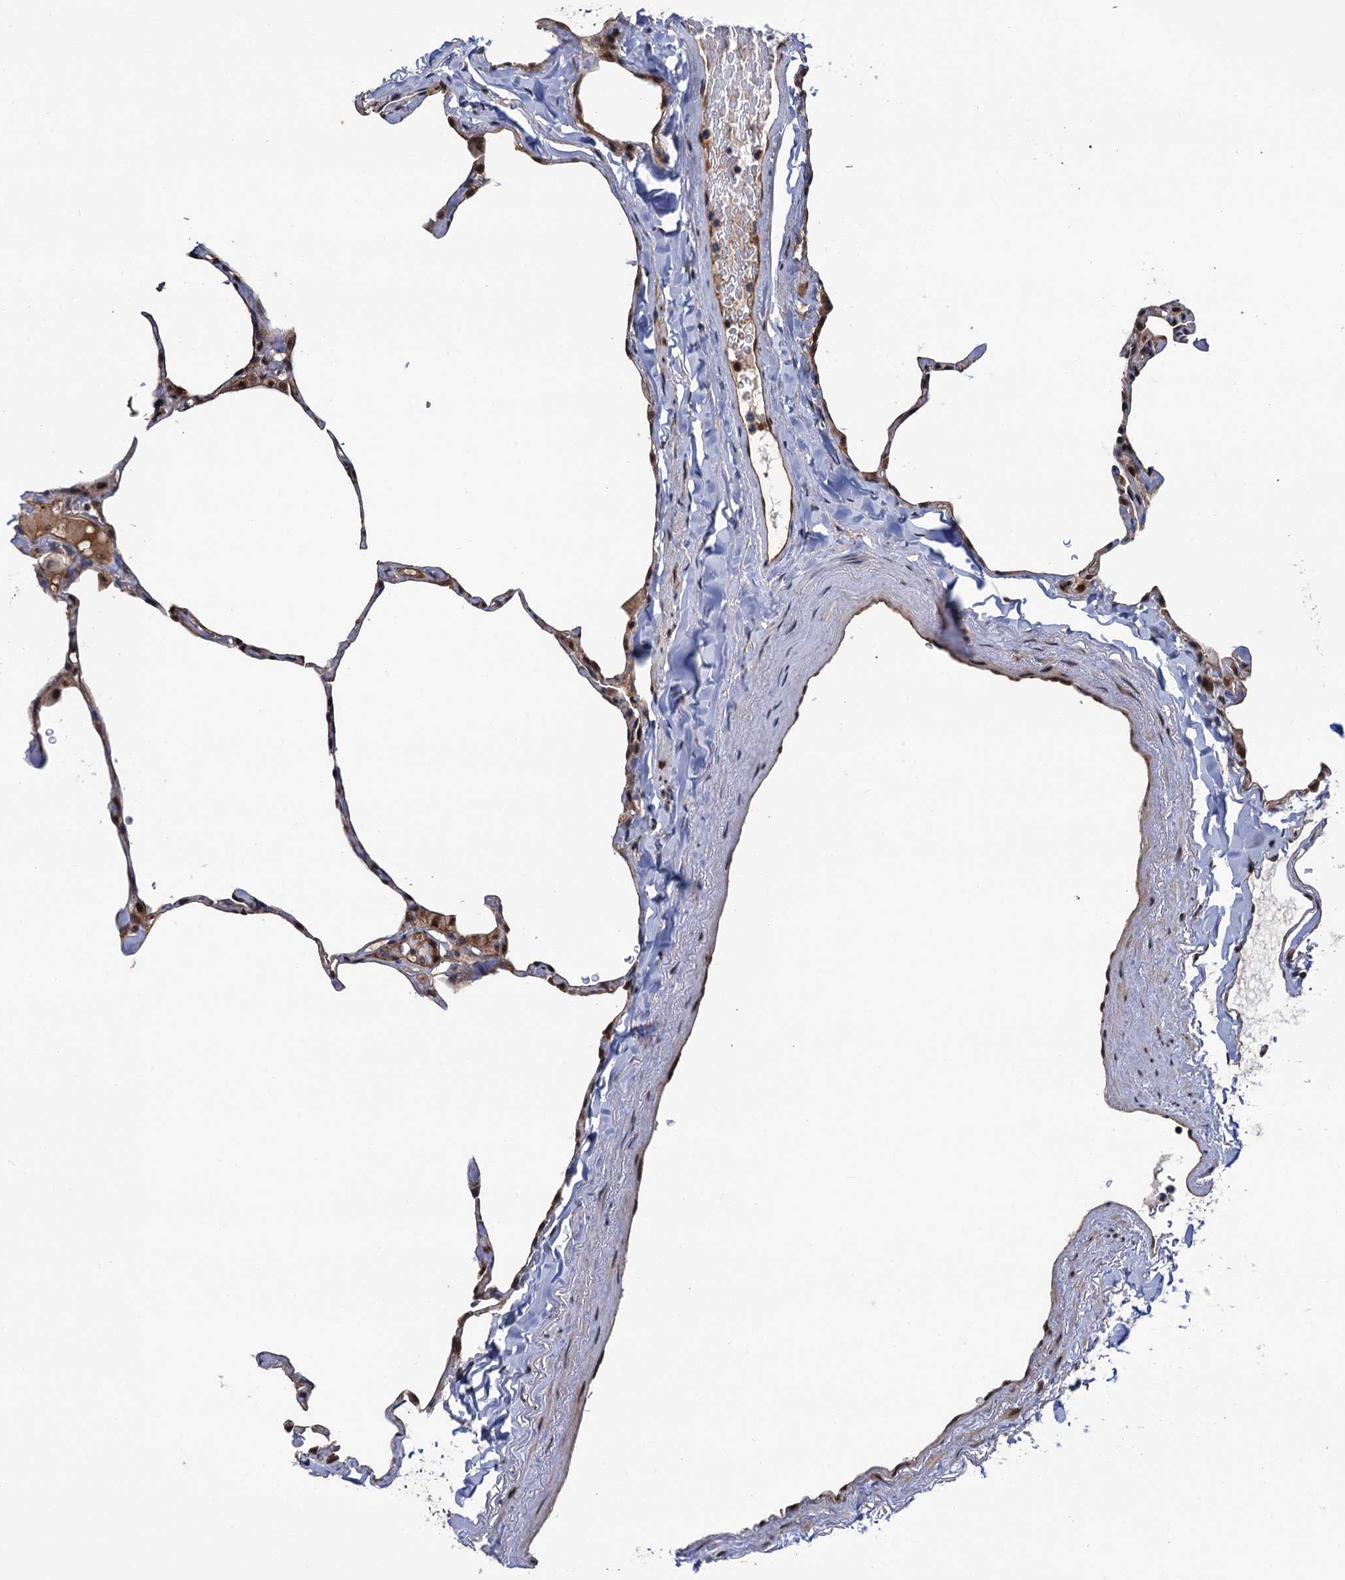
{"staining": {"intensity": "weak", "quantity": "25%-75%", "location": "cytoplasmic/membranous"}, "tissue": "lung", "cell_type": "Alveolar cells", "image_type": "normal", "snomed": [{"axis": "morphology", "description": "Normal tissue, NOS"}, {"axis": "topography", "description": "Lung"}], "caption": "A micrograph of lung stained for a protein exhibits weak cytoplasmic/membranous brown staining in alveolar cells.", "gene": "CDC23", "patient": {"sex": "male", "age": 65}}